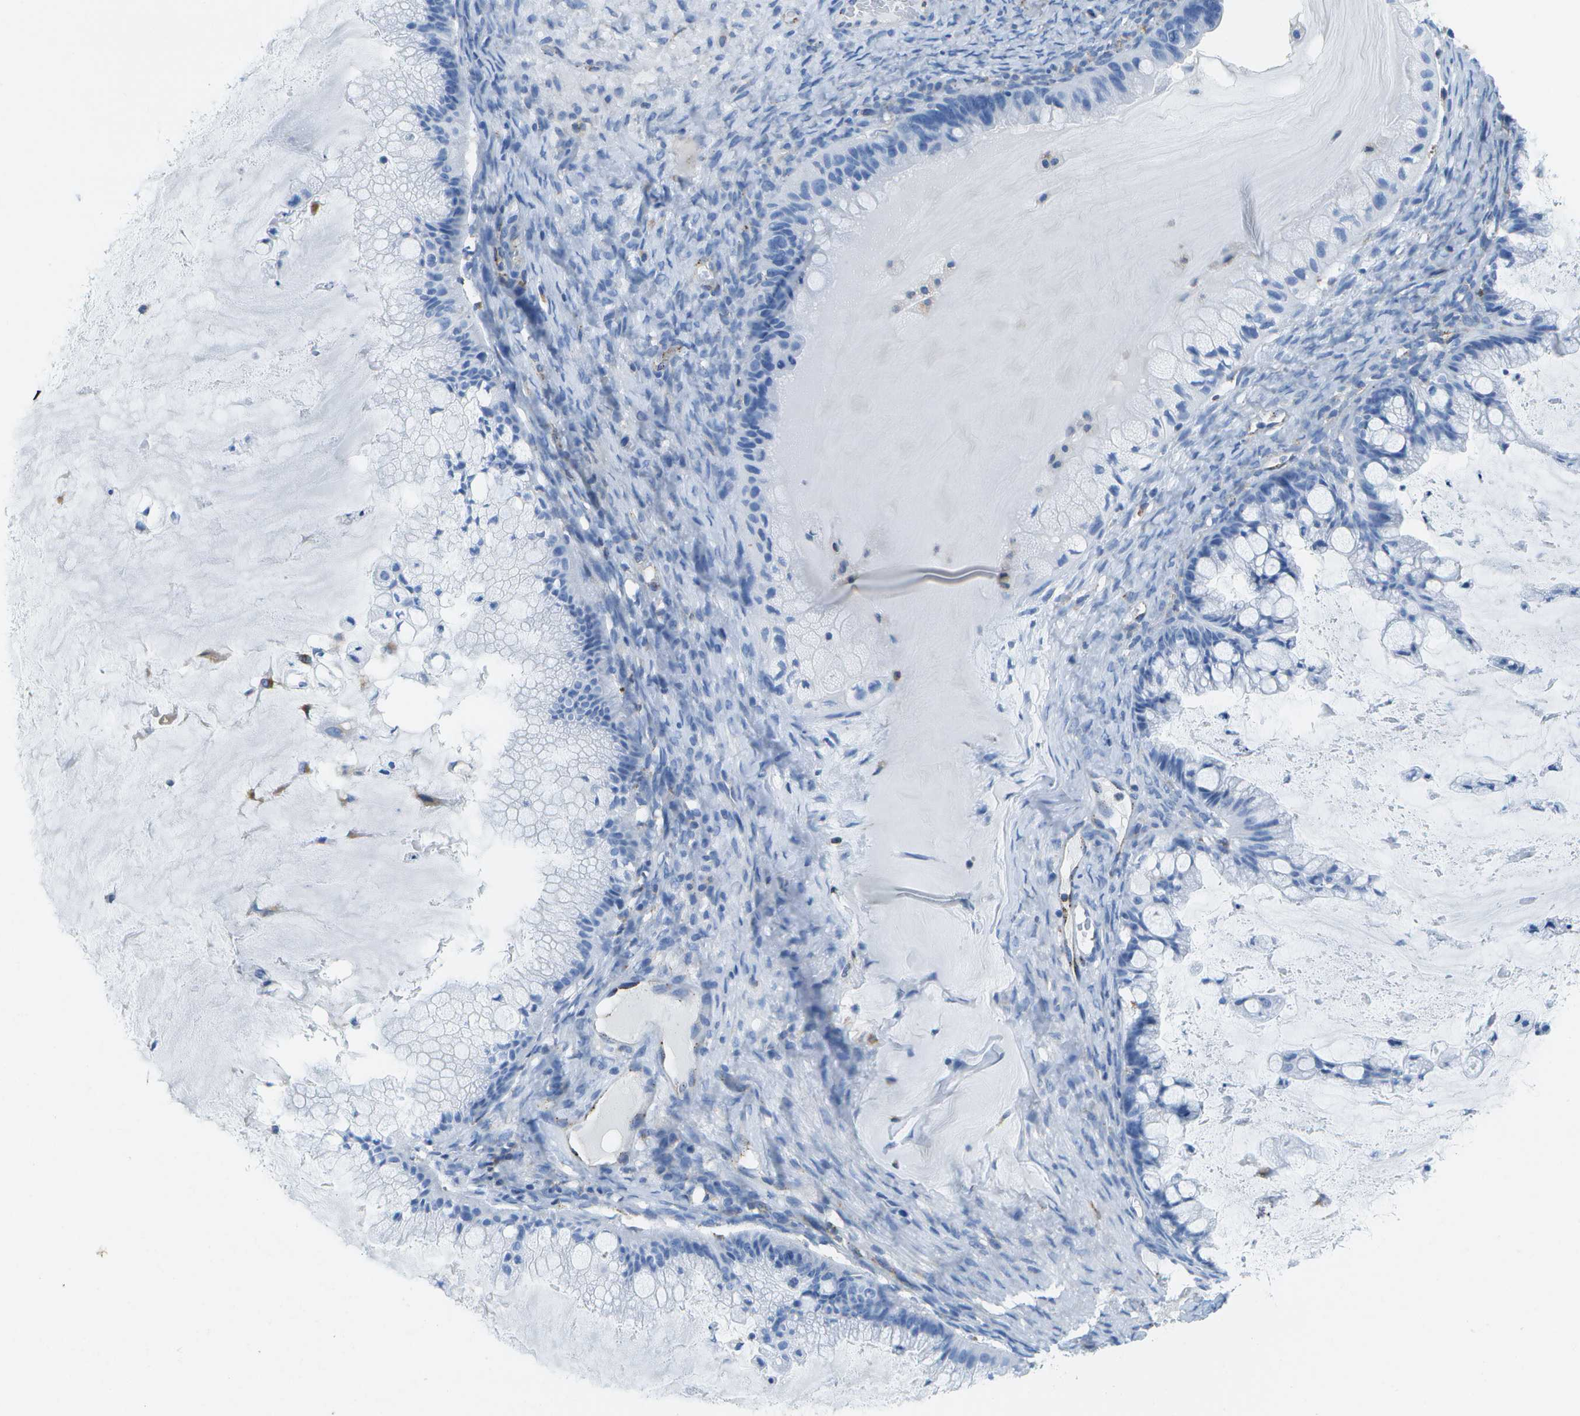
{"staining": {"intensity": "negative", "quantity": "none", "location": "none"}, "tissue": "ovarian cancer", "cell_type": "Tumor cells", "image_type": "cancer", "snomed": [{"axis": "morphology", "description": "Cystadenocarcinoma, mucinous, NOS"}, {"axis": "topography", "description": "Ovary"}], "caption": "An image of ovarian mucinous cystadenocarcinoma stained for a protein demonstrates no brown staining in tumor cells. (Immunohistochemistry, brightfield microscopy, high magnification).", "gene": "PRCP", "patient": {"sex": "female", "age": 57}}